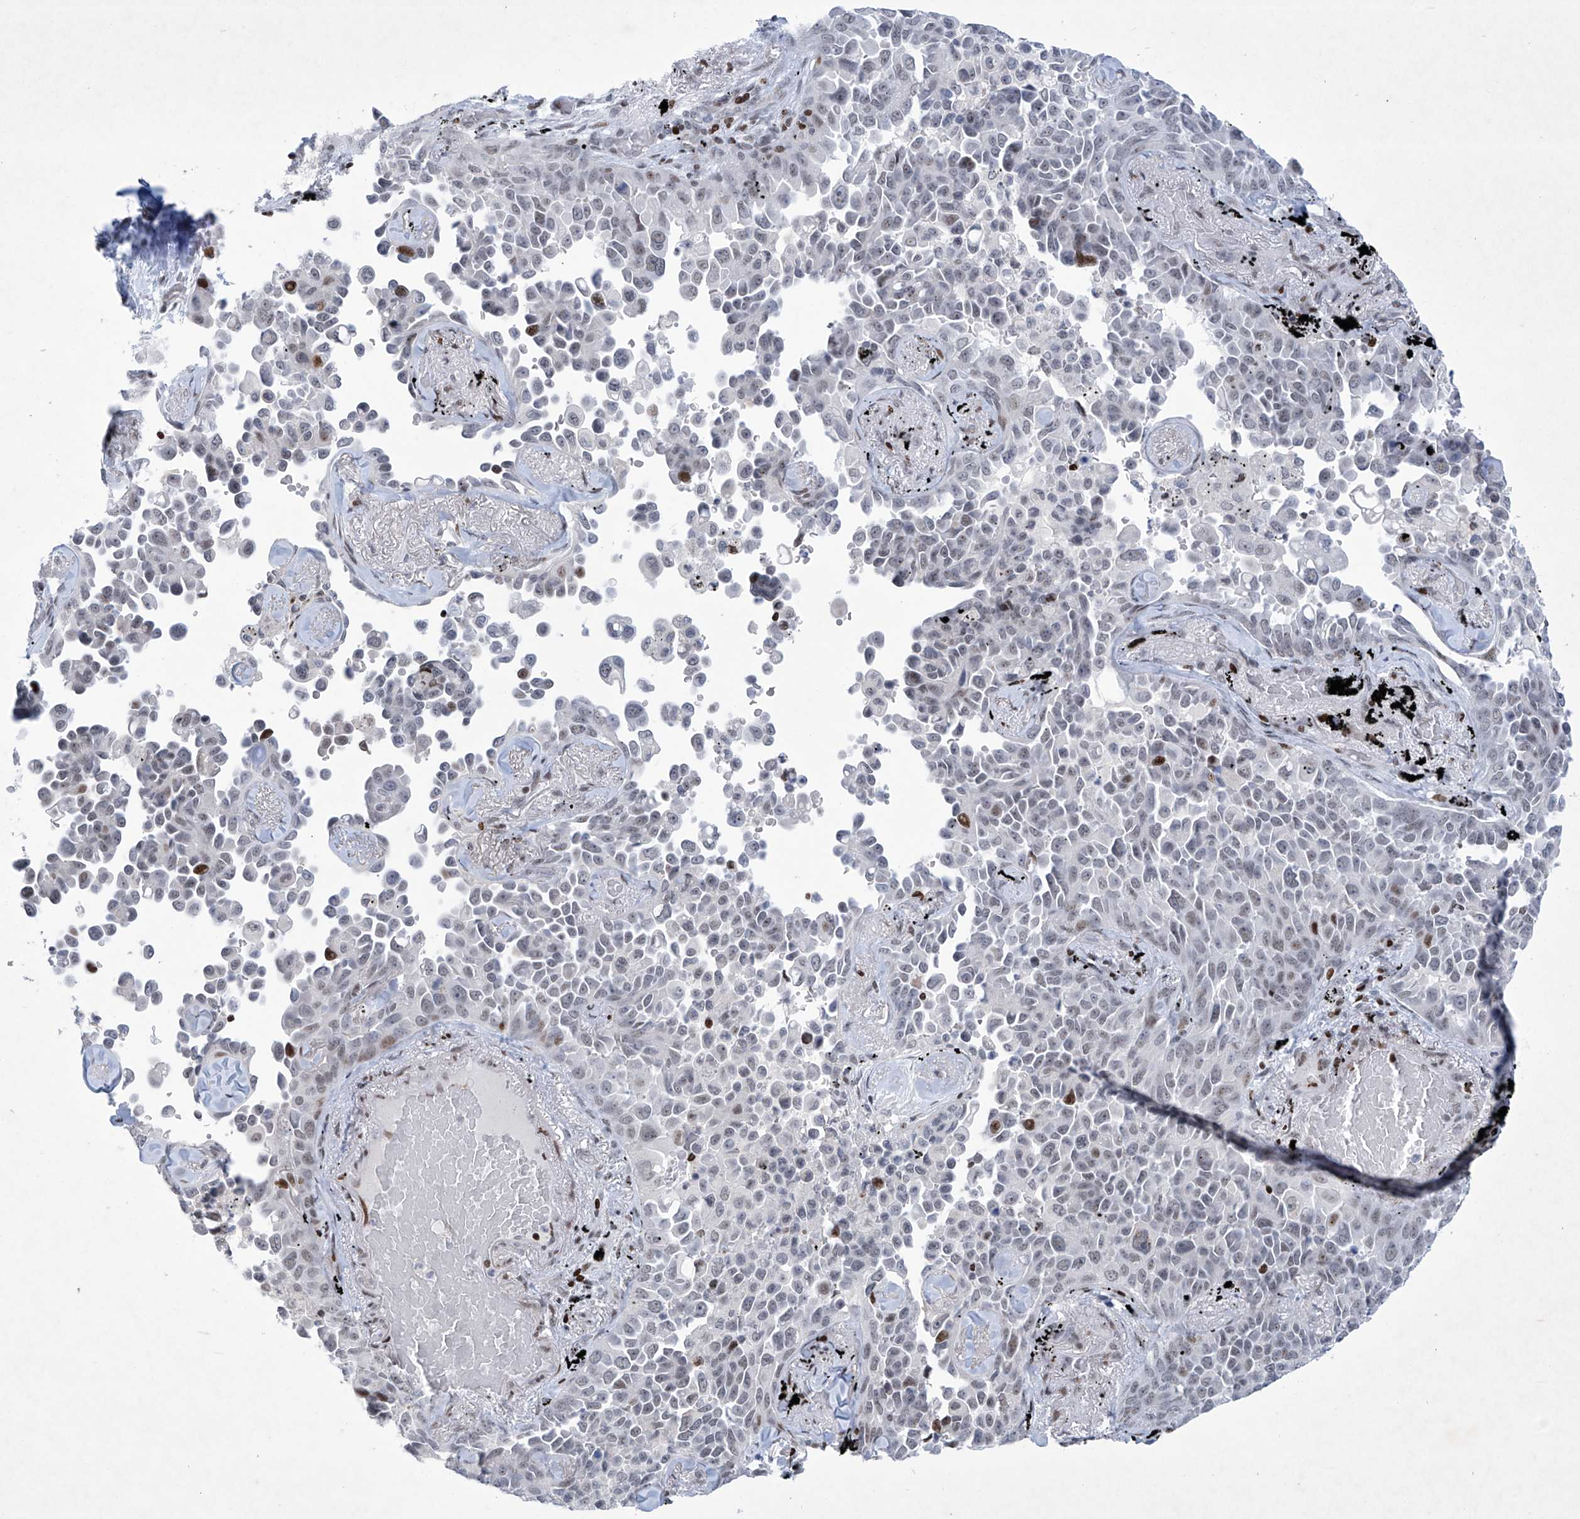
{"staining": {"intensity": "moderate", "quantity": "<25%", "location": "nuclear"}, "tissue": "lung cancer", "cell_type": "Tumor cells", "image_type": "cancer", "snomed": [{"axis": "morphology", "description": "Adenocarcinoma, NOS"}, {"axis": "topography", "description": "Lung"}], "caption": "A histopathology image of human lung adenocarcinoma stained for a protein reveals moderate nuclear brown staining in tumor cells. The staining is performed using DAB brown chromogen to label protein expression. The nuclei are counter-stained blue using hematoxylin.", "gene": "RFX7", "patient": {"sex": "female", "age": 67}}